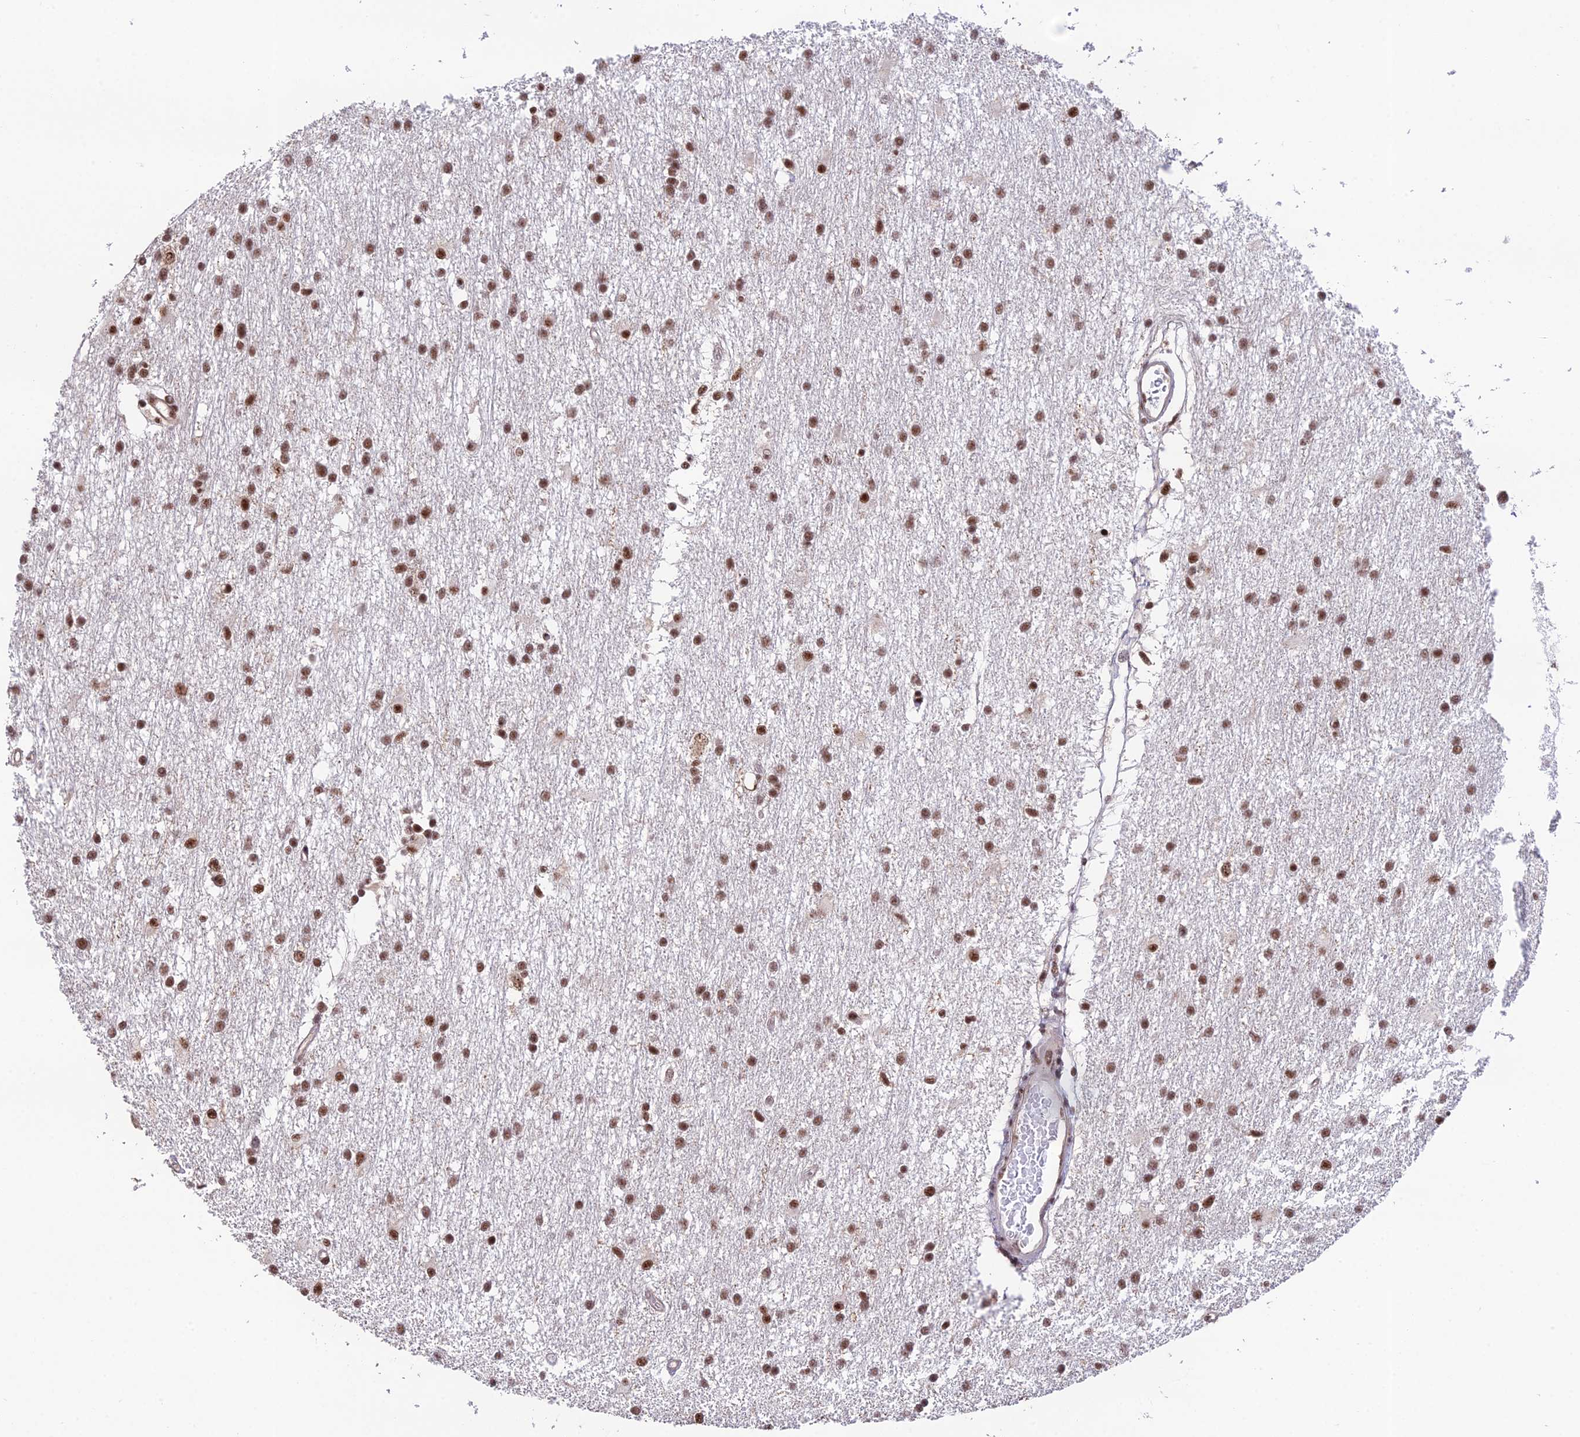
{"staining": {"intensity": "moderate", "quantity": ">75%", "location": "nuclear"}, "tissue": "glioma", "cell_type": "Tumor cells", "image_type": "cancer", "snomed": [{"axis": "morphology", "description": "Glioma, malignant, High grade"}, {"axis": "topography", "description": "Brain"}], "caption": "Malignant glioma (high-grade) stained for a protein exhibits moderate nuclear positivity in tumor cells.", "gene": "THOC7", "patient": {"sex": "male", "age": 77}}